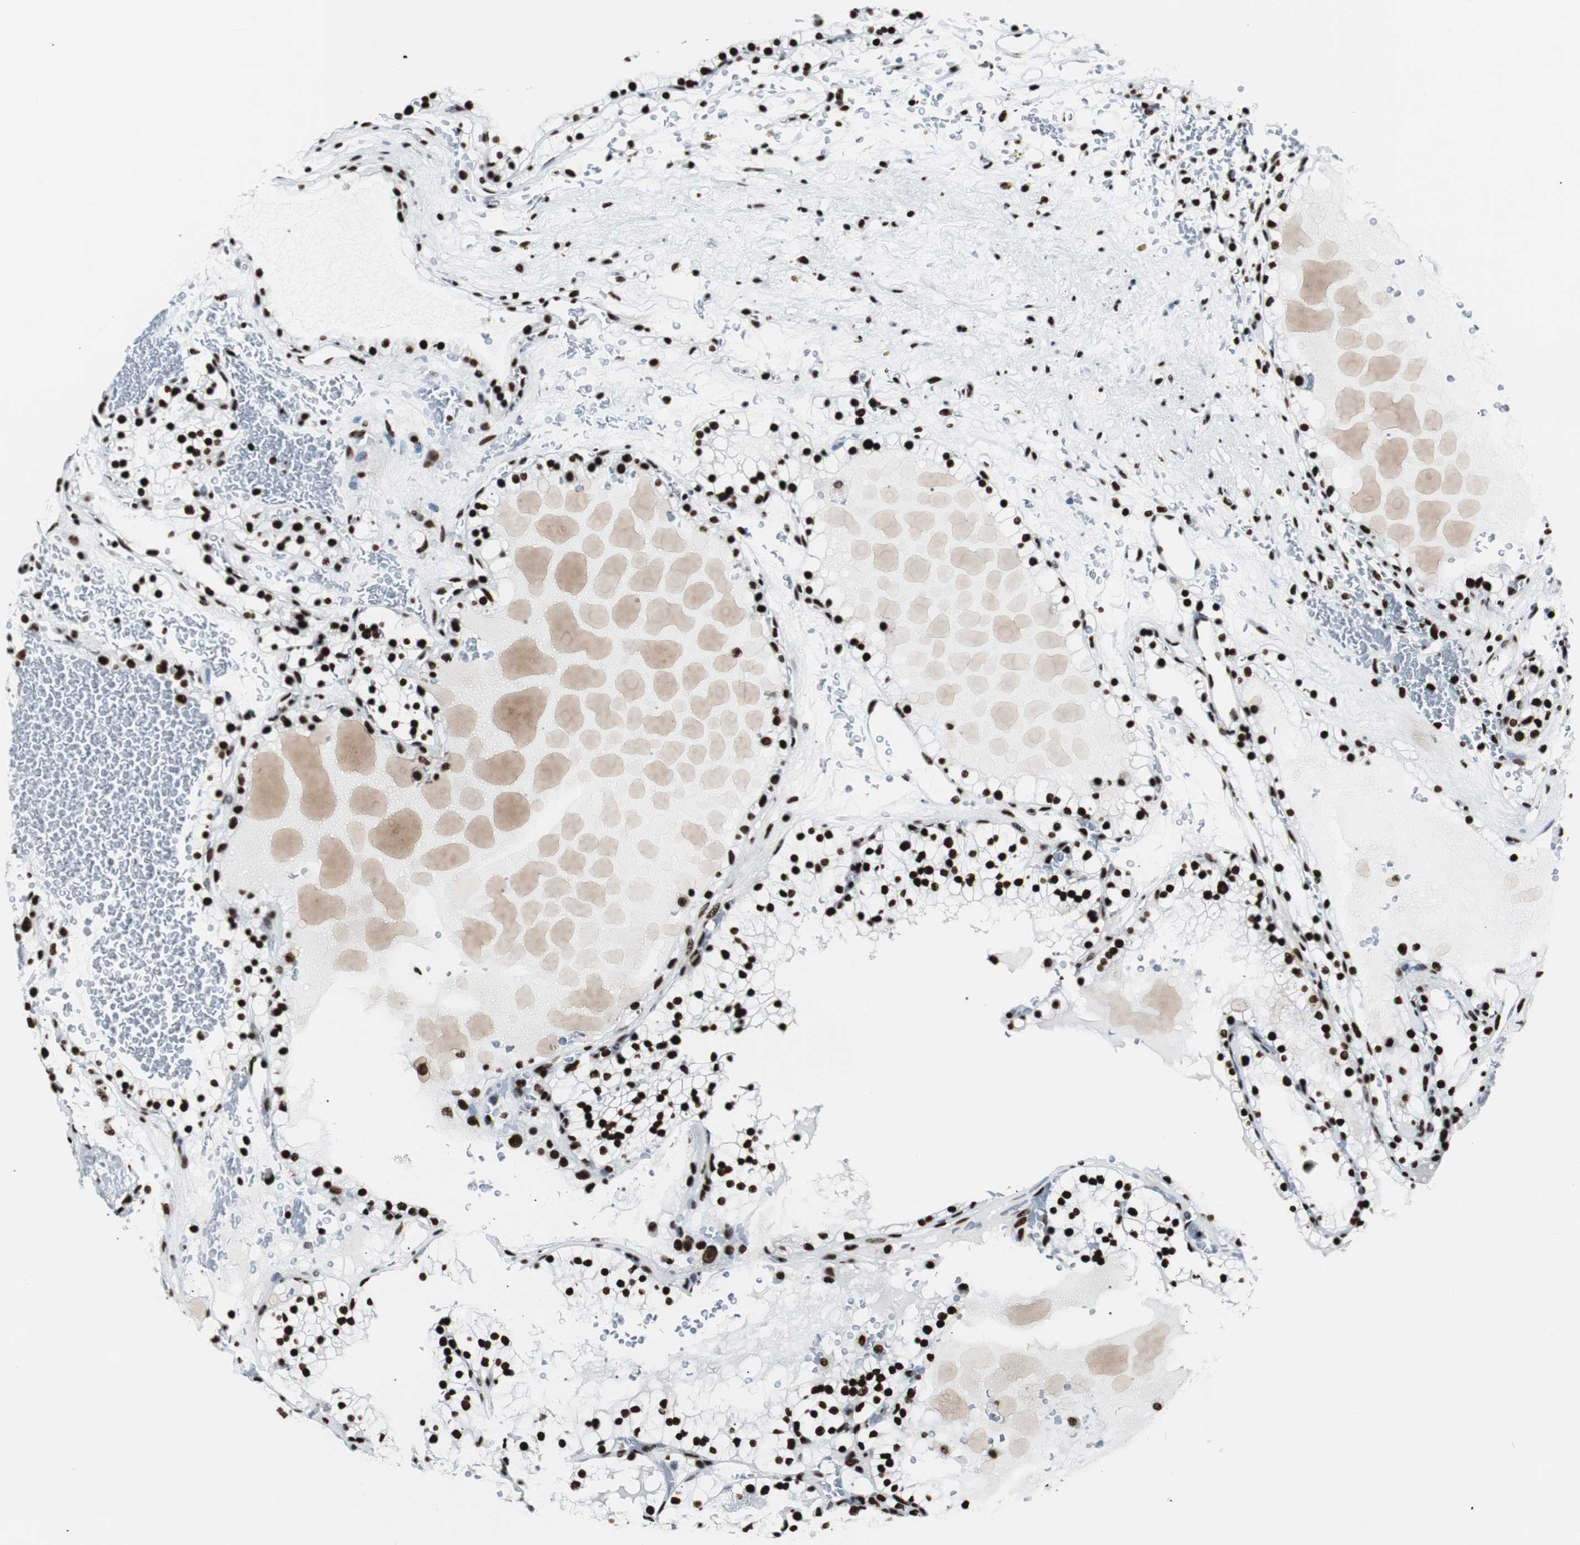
{"staining": {"intensity": "strong", "quantity": ">75%", "location": "nuclear"}, "tissue": "renal cancer", "cell_type": "Tumor cells", "image_type": "cancer", "snomed": [{"axis": "morphology", "description": "Adenocarcinoma, NOS"}, {"axis": "topography", "description": "Kidney"}], "caption": "The image shows a brown stain indicating the presence of a protein in the nuclear of tumor cells in renal adenocarcinoma.", "gene": "NCL", "patient": {"sex": "female", "age": 41}}